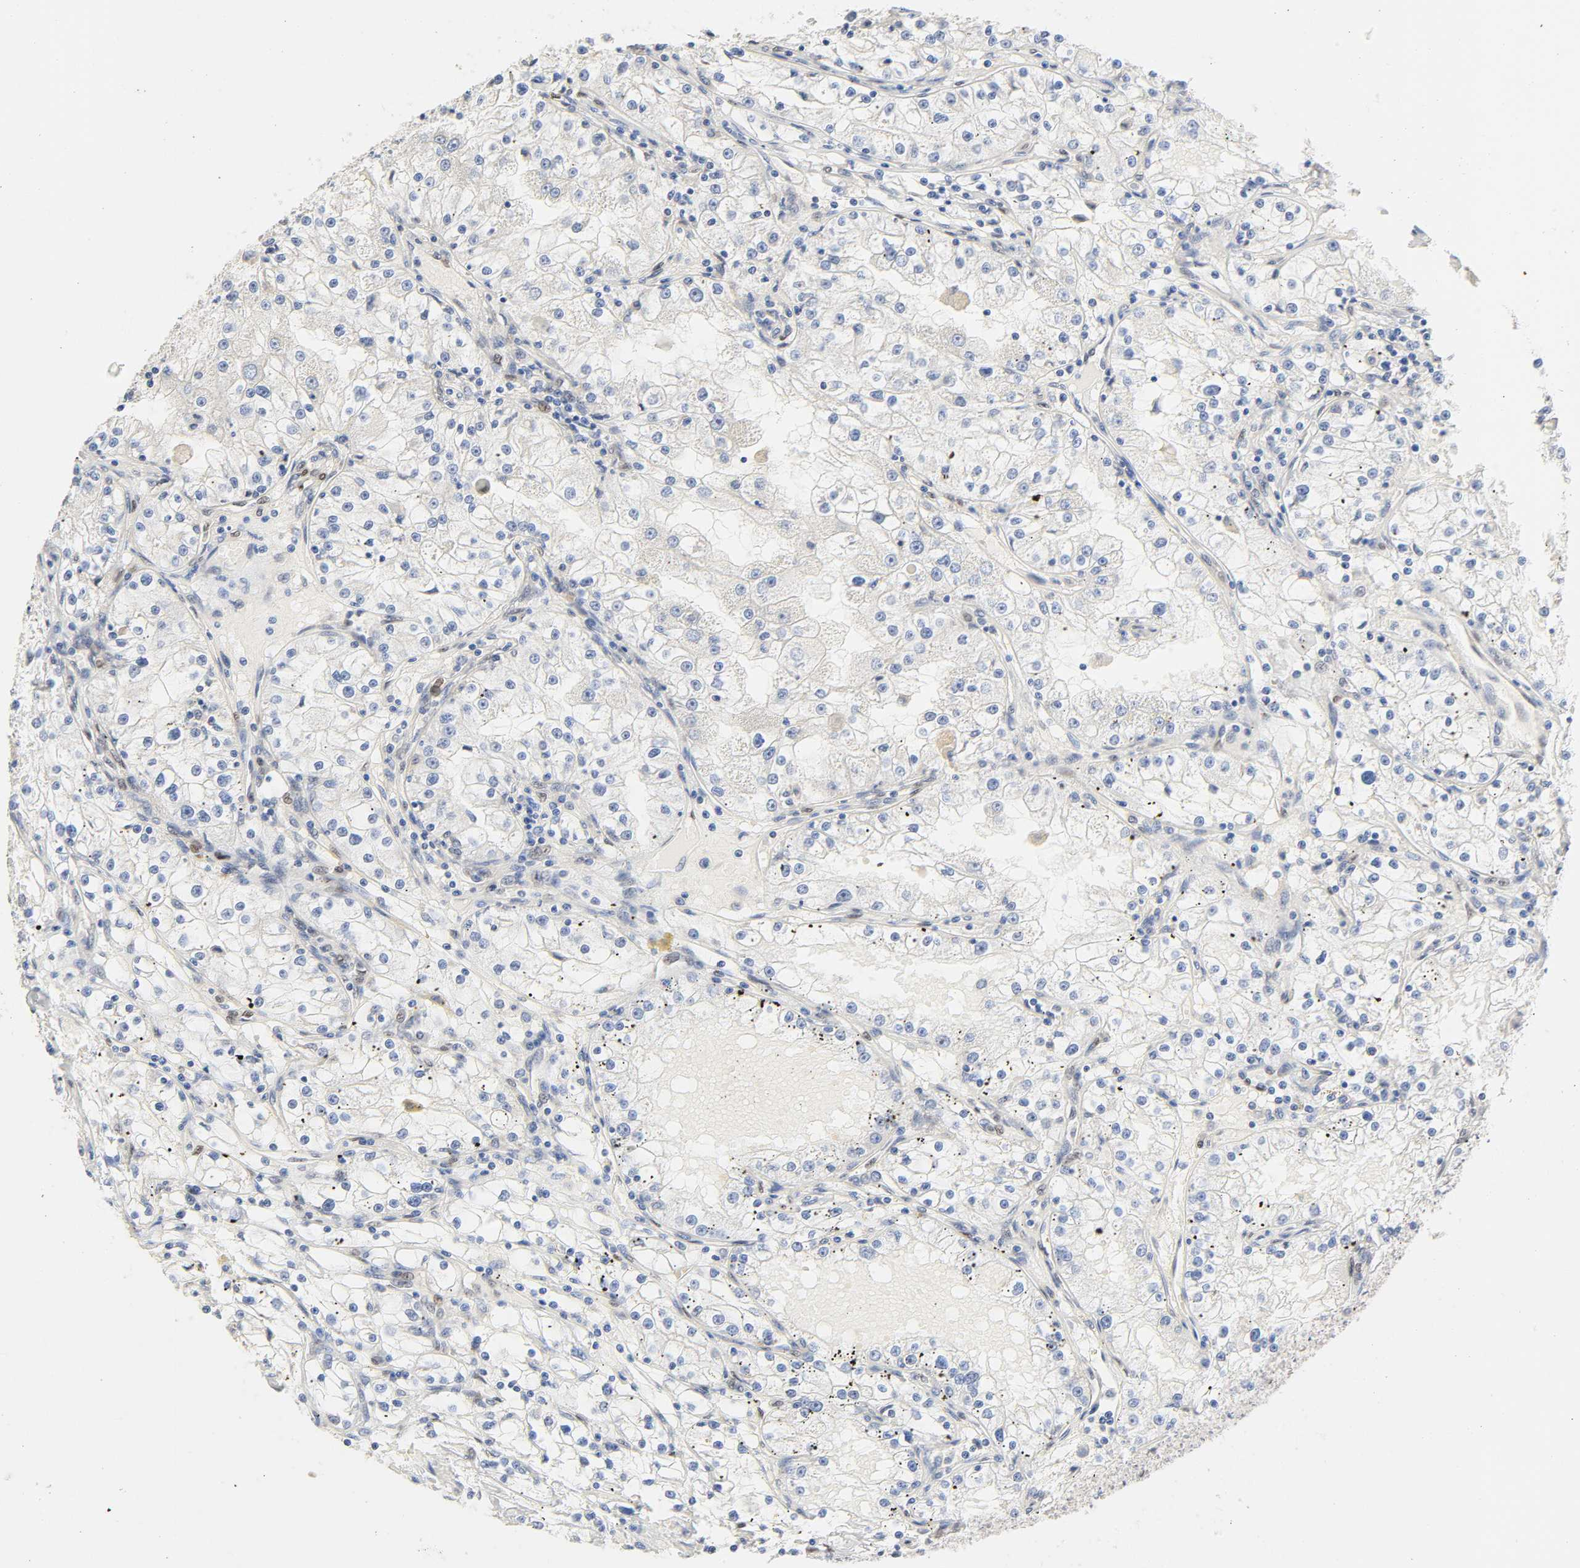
{"staining": {"intensity": "negative", "quantity": "none", "location": "none"}, "tissue": "renal cancer", "cell_type": "Tumor cells", "image_type": "cancer", "snomed": [{"axis": "morphology", "description": "Adenocarcinoma, NOS"}, {"axis": "topography", "description": "Kidney"}], "caption": "Micrograph shows no protein expression in tumor cells of renal adenocarcinoma tissue.", "gene": "BORCS8-MEF2B", "patient": {"sex": "male", "age": 56}}